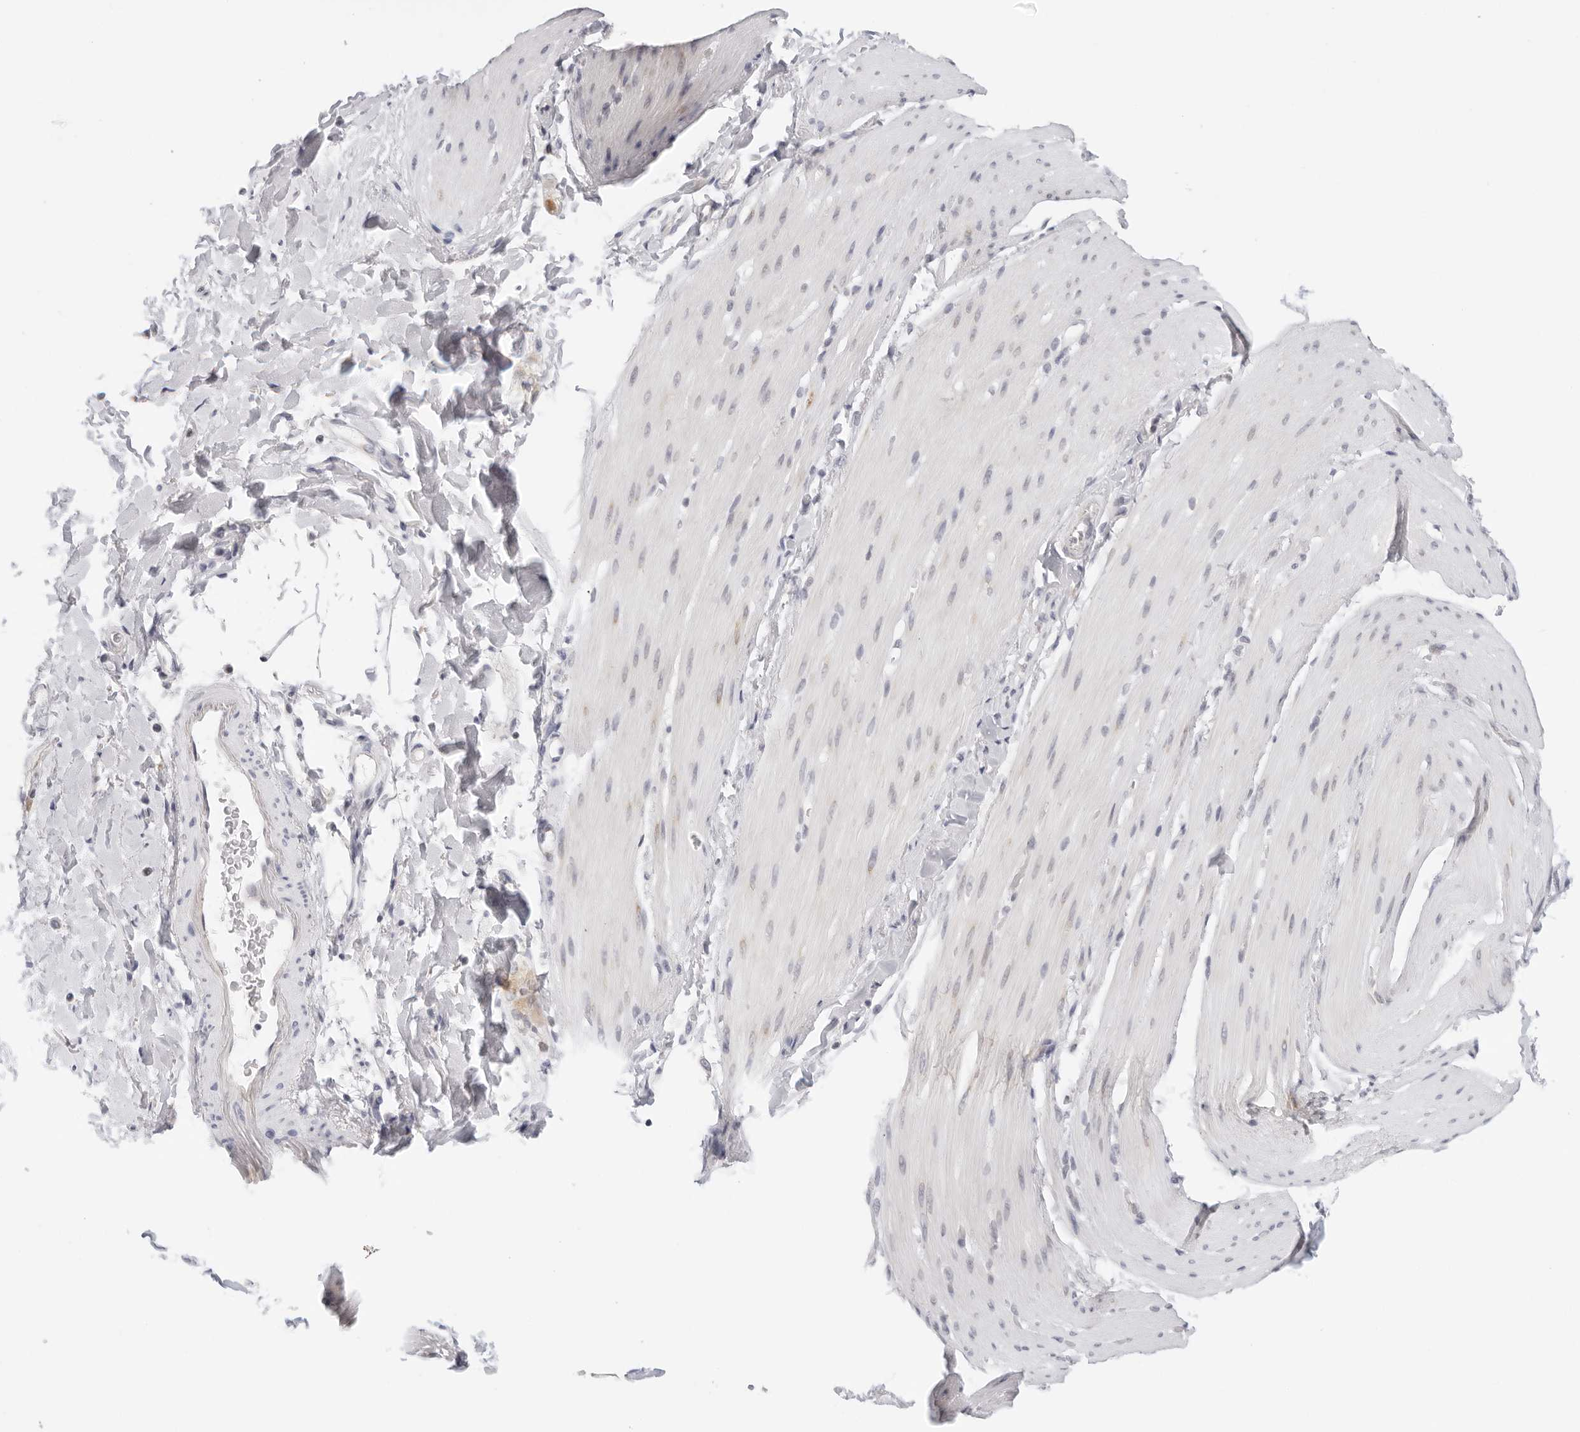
{"staining": {"intensity": "negative", "quantity": "none", "location": "none"}, "tissue": "smooth muscle", "cell_type": "Smooth muscle cells", "image_type": "normal", "snomed": [{"axis": "morphology", "description": "Normal tissue, NOS"}, {"axis": "topography", "description": "Smooth muscle"}, {"axis": "topography", "description": "Small intestine"}], "caption": "This micrograph is of benign smooth muscle stained with immunohistochemistry to label a protein in brown with the nuclei are counter-stained blue. There is no expression in smooth muscle cells. (Stains: DAB (3,3'-diaminobenzidine) IHC with hematoxylin counter stain, Microscopy: brightfield microscopy at high magnification).", "gene": "CIART", "patient": {"sex": "female", "age": 84}}